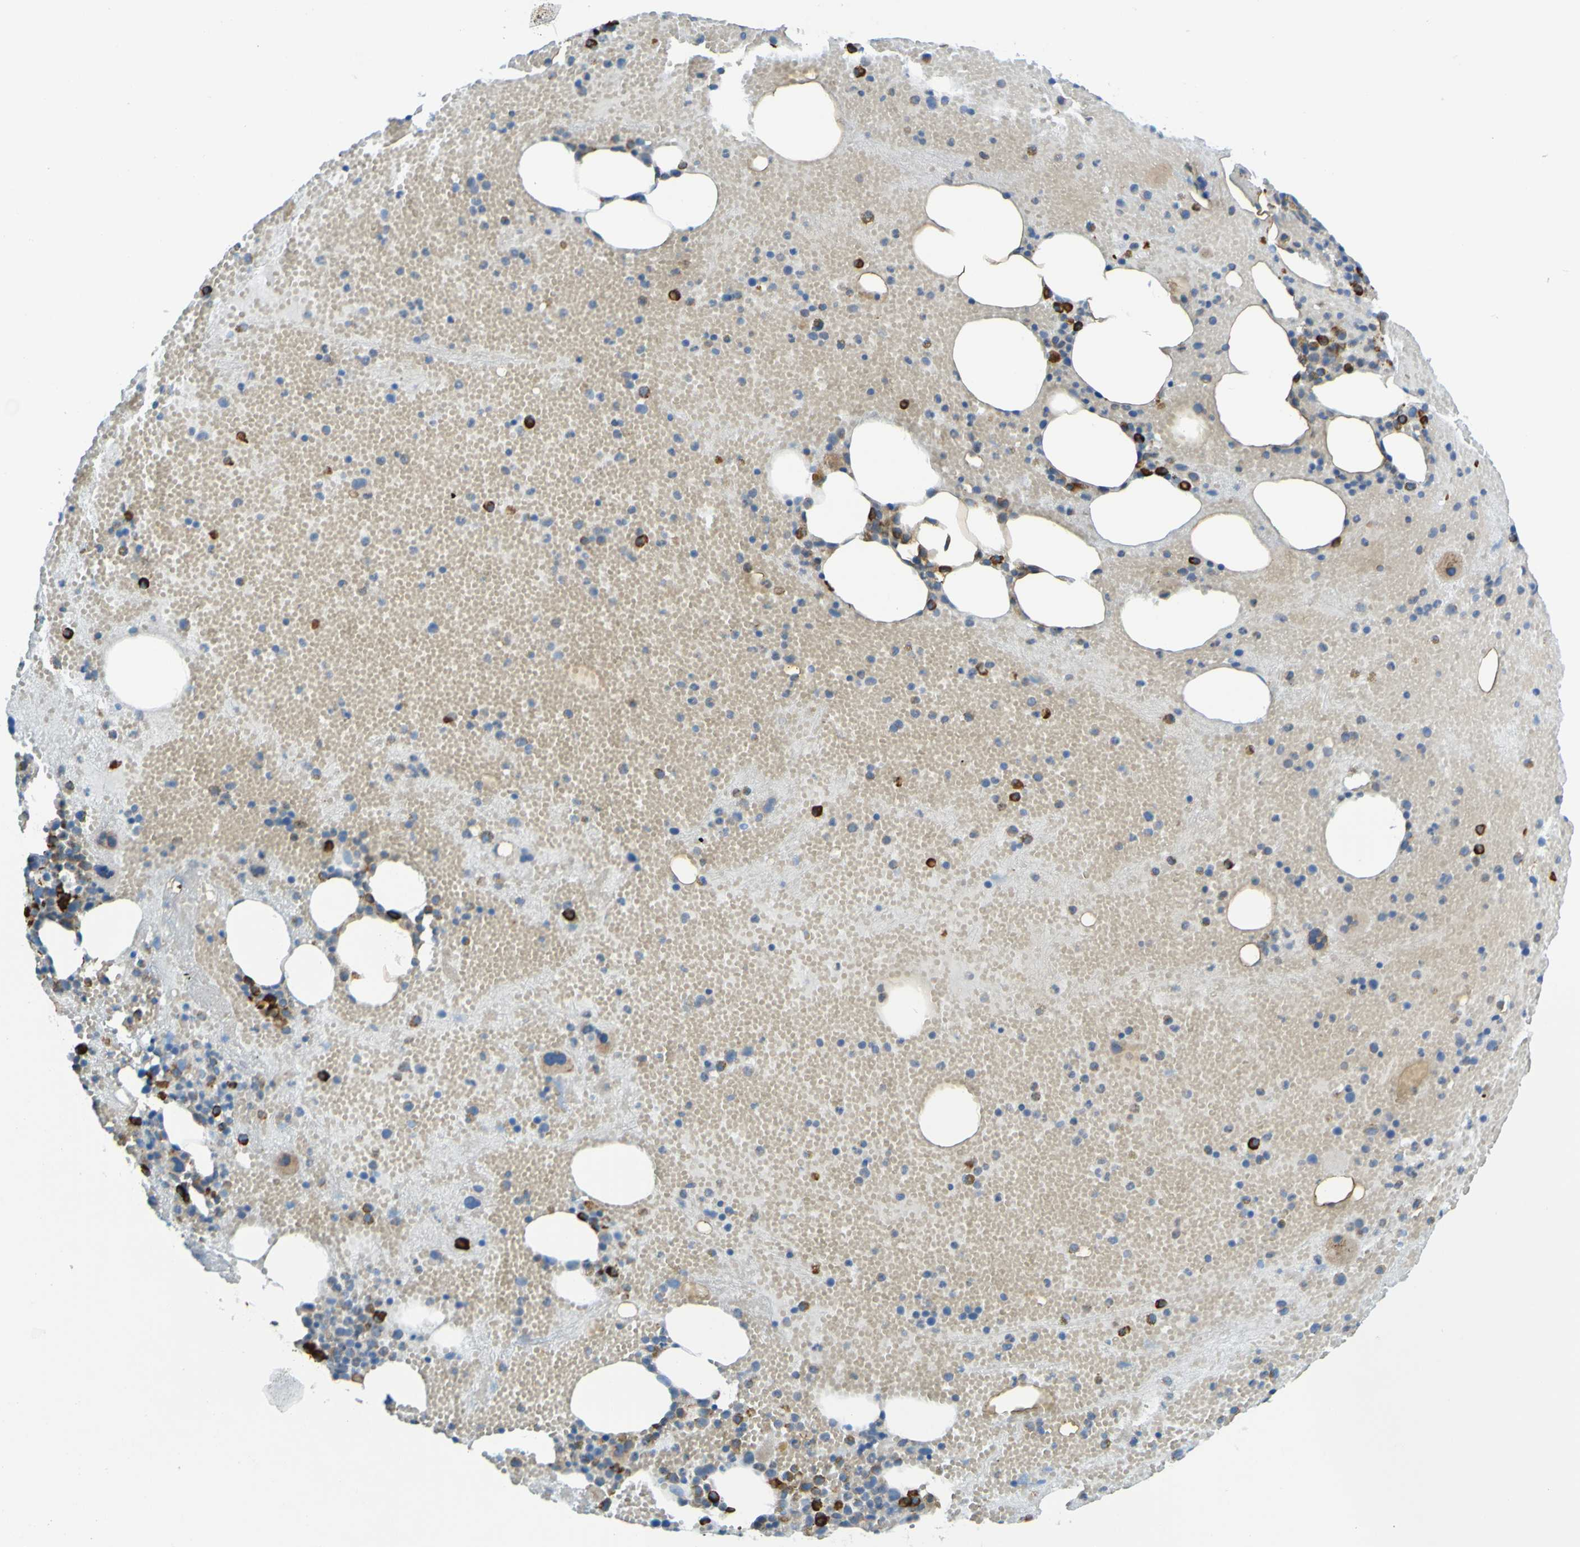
{"staining": {"intensity": "weak", "quantity": "25%-75%", "location": "cytoplasmic/membranous"}, "tissue": "bone marrow", "cell_type": "Hematopoietic cells", "image_type": "normal", "snomed": [{"axis": "morphology", "description": "Normal tissue, NOS"}, {"axis": "morphology", "description": "Inflammation, NOS"}, {"axis": "topography", "description": "Bone marrow"}], "caption": "A micrograph of bone marrow stained for a protein exhibits weak cytoplasmic/membranous brown staining in hematopoietic cells. The protein is shown in brown color, while the nuclei are stained blue.", "gene": "SSR1", "patient": {"sex": "male", "age": 43}}